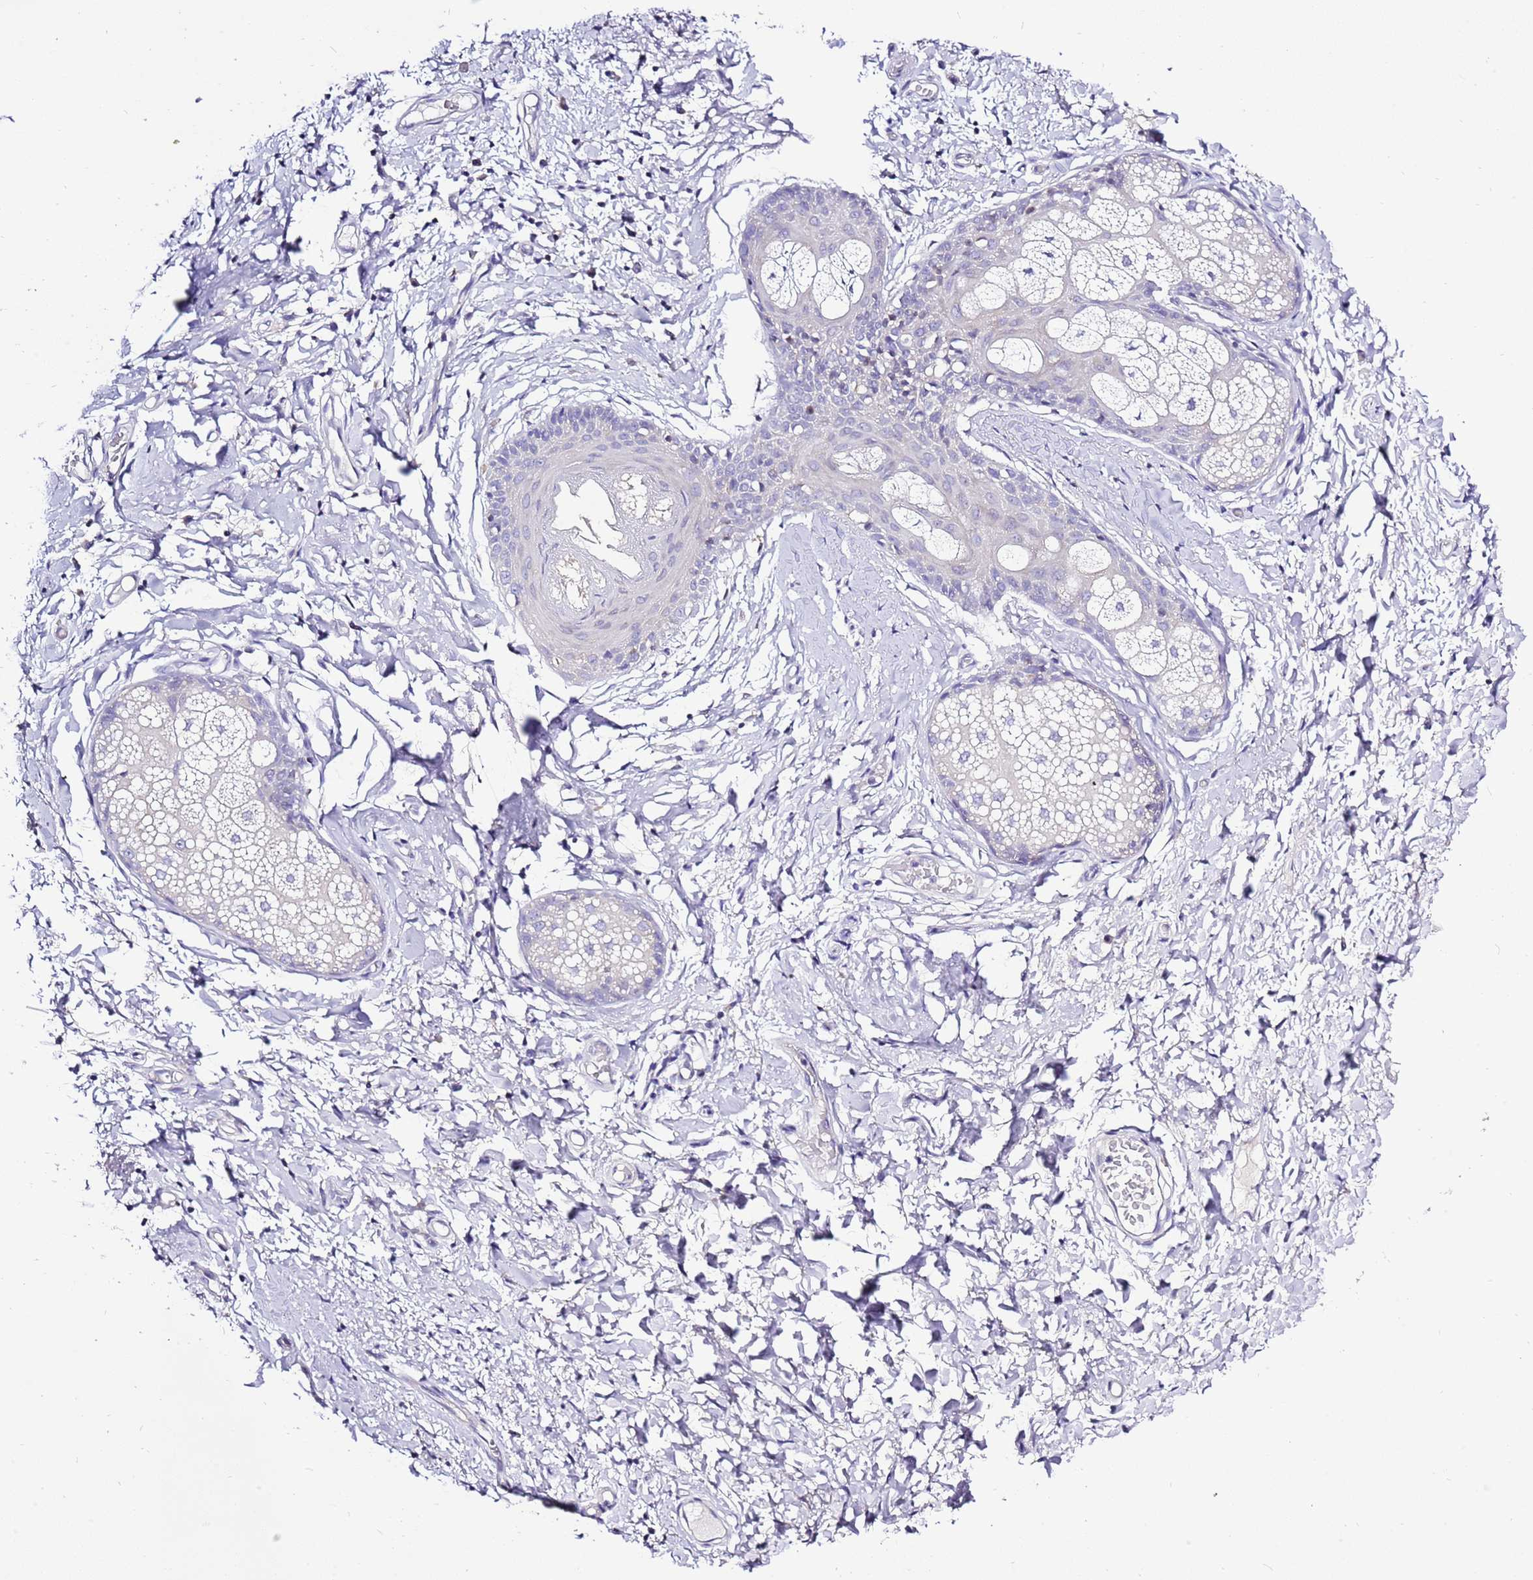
{"staining": {"intensity": "negative", "quantity": "none", "location": "none"}, "tissue": "skin", "cell_type": "Epidermal cells", "image_type": "normal", "snomed": [{"axis": "morphology", "description": "Normal tissue, NOS"}, {"axis": "topography", "description": "Vulva"}], "caption": "The photomicrograph reveals no staining of epidermal cells in benign skin. (DAB (3,3'-diaminobenzidine) IHC, high magnification).", "gene": "GLCE", "patient": {"sex": "female", "age": 66}}